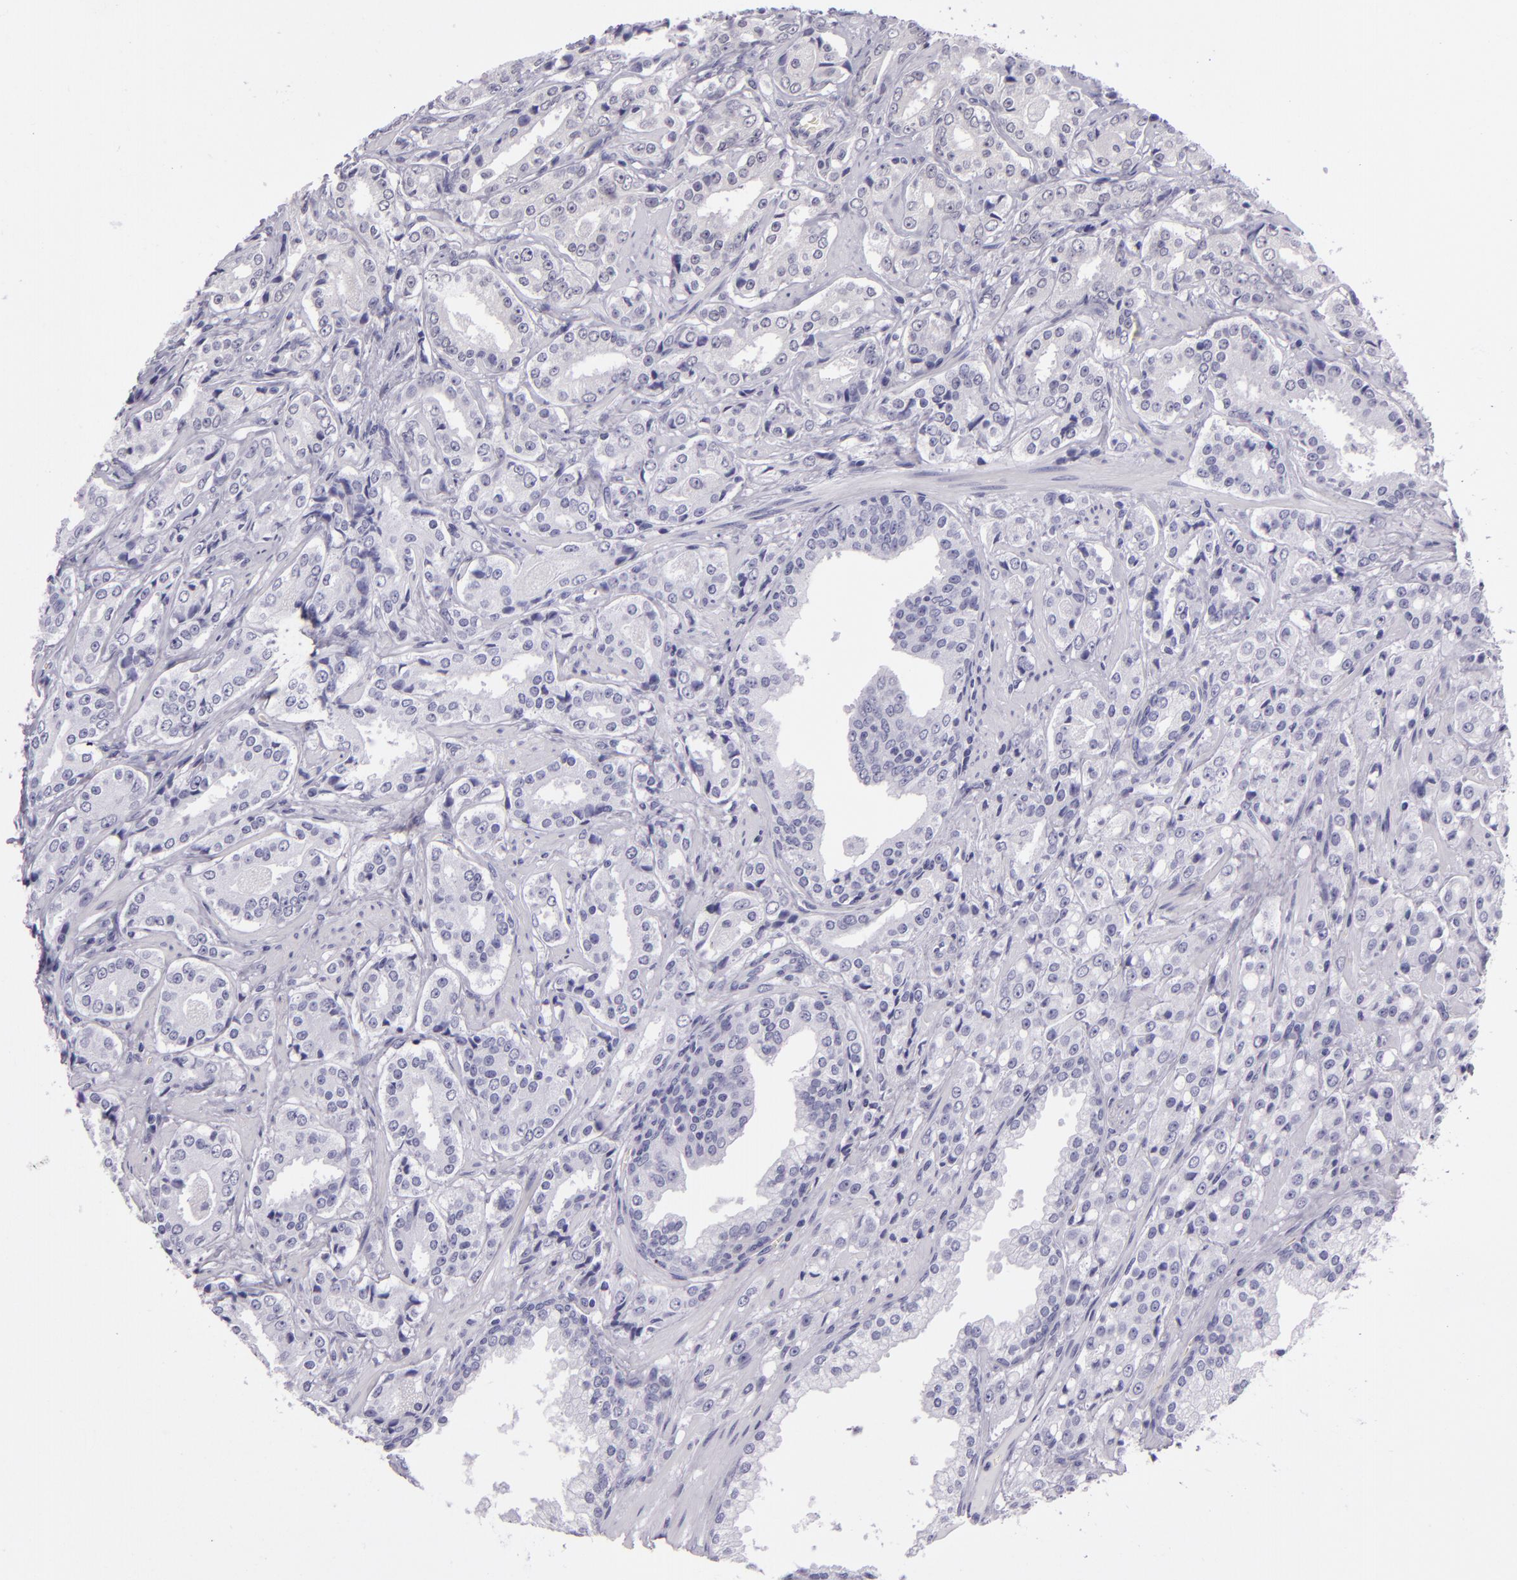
{"staining": {"intensity": "negative", "quantity": "none", "location": "none"}, "tissue": "prostate cancer", "cell_type": "Tumor cells", "image_type": "cancer", "snomed": [{"axis": "morphology", "description": "Adenocarcinoma, Medium grade"}, {"axis": "topography", "description": "Prostate"}], "caption": "Immunohistochemistry (IHC) image of prostate cancer stained for a protein (brown), which shows no staining in tumor cells.", "gene": "CR2", "patient": {"sex": "male", "age": 60}}